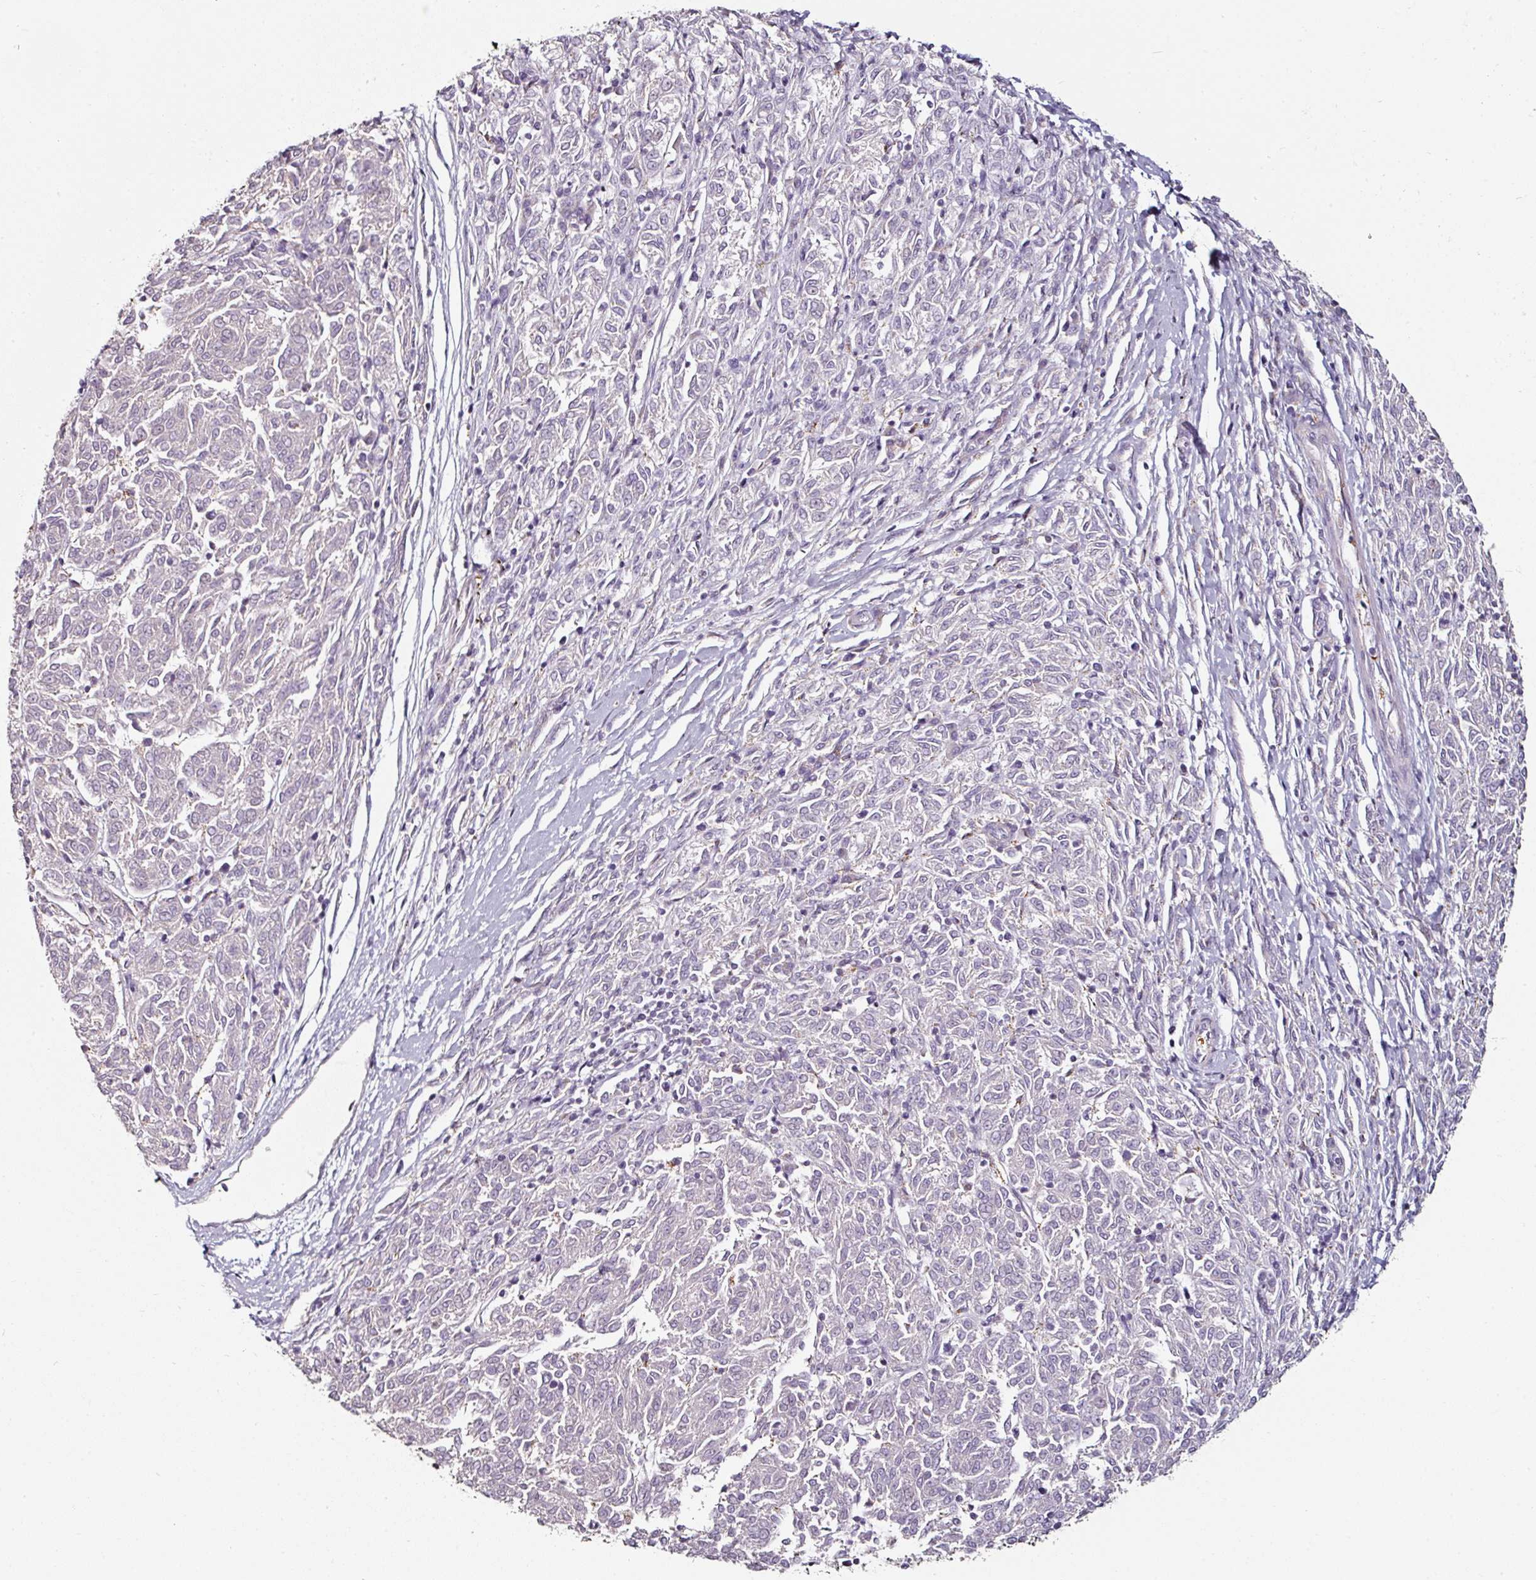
{"staining": {"intensity": "negative", "quantity": "none", "location": "none"}, "tissue": "melanoma", "cell_type": "Tumor cells", "image_type": "cancer", "snomed": [{"axis": "morphology", "description": "Malignant melanoma, NOS"}, {"axis": "topography", "description": "Skin"}], "caption": "Tumor cells are negative for brown protein staining in malignant melanoma.", "gene": "CAP2", "patient": {"sex": "female", "age": 72}}